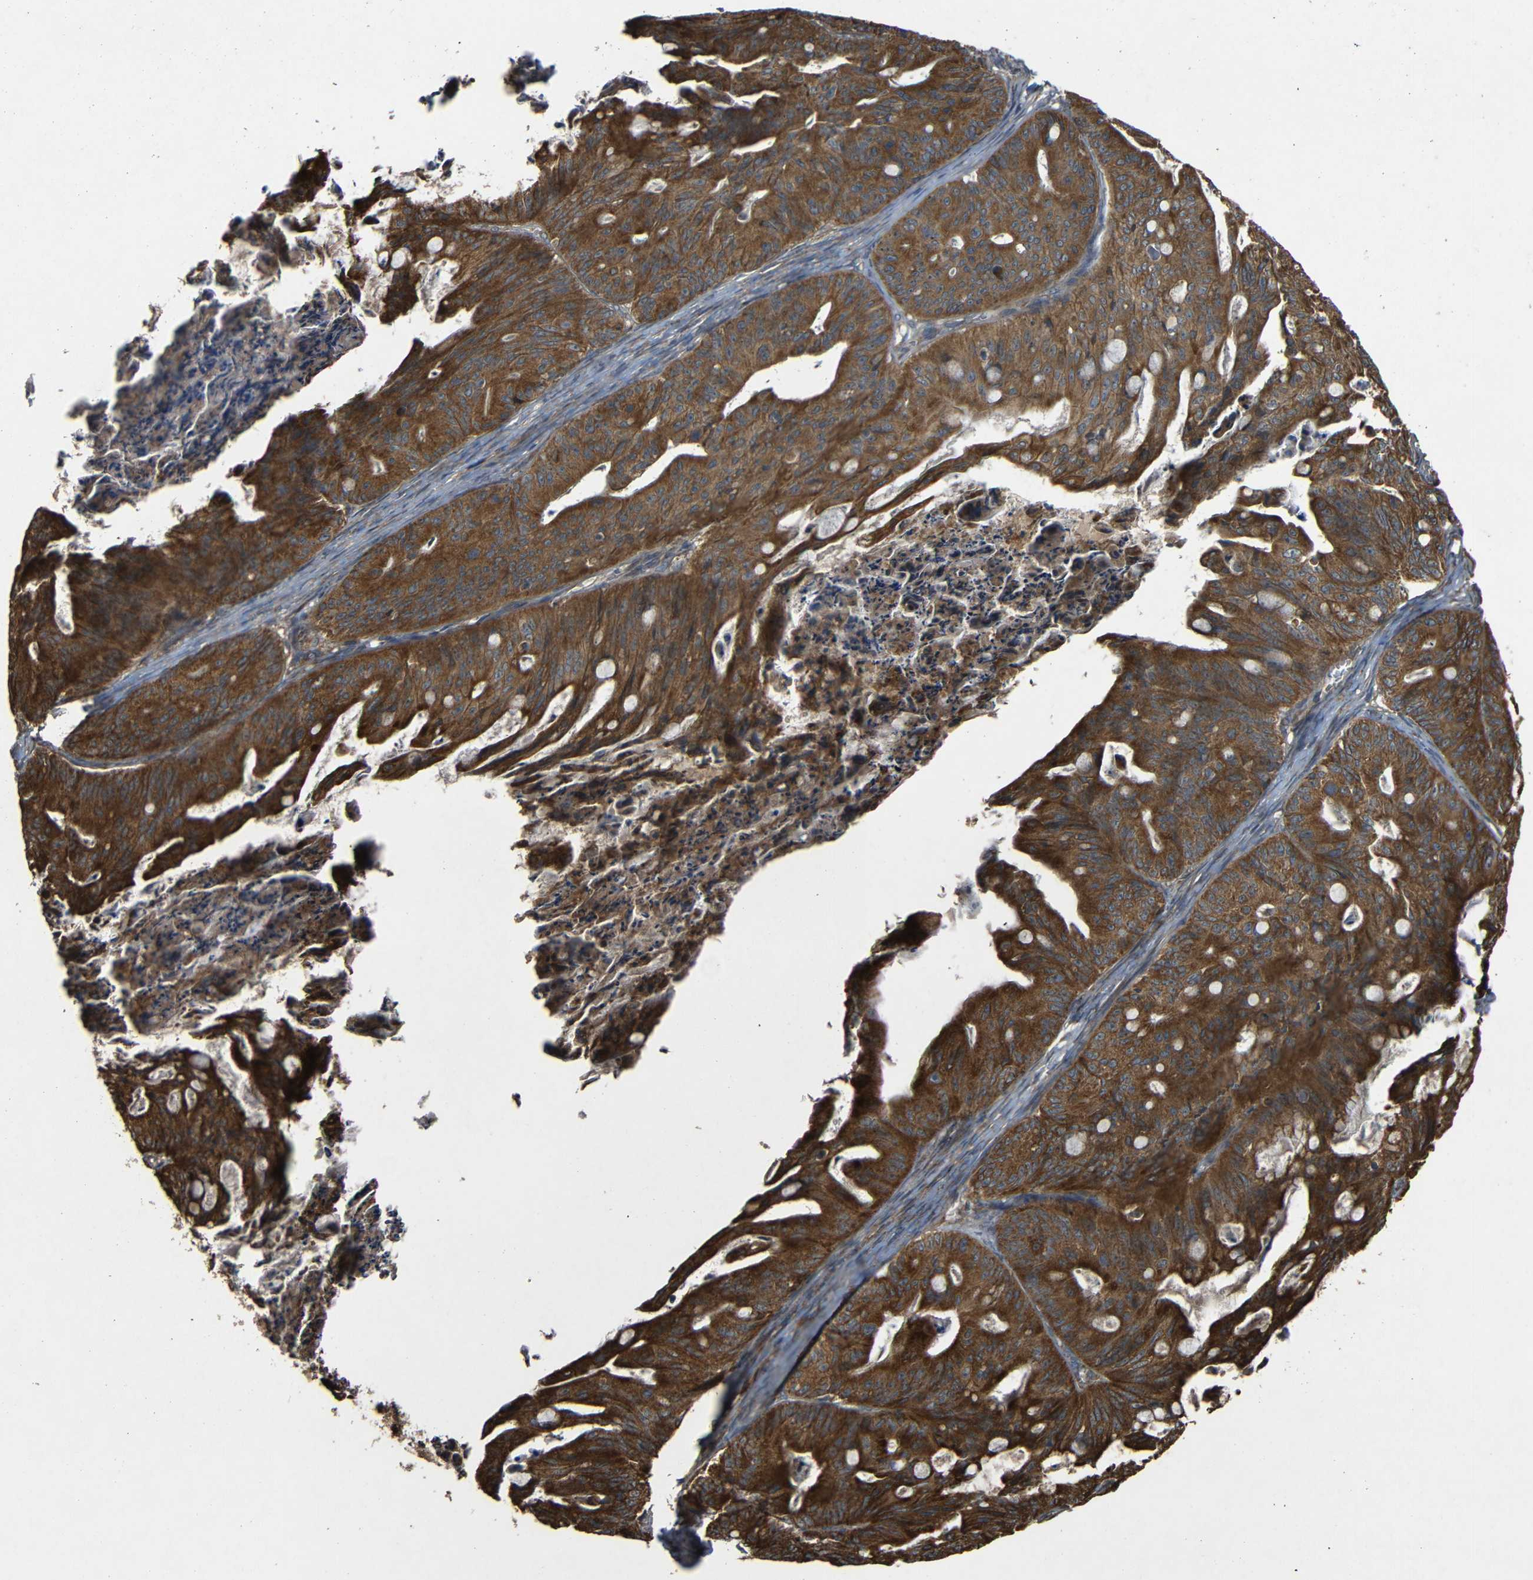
{"staining": {"intensity": "strong", "quantity": ">75%", "location": "cytoplasmic/membranous"}, "tissue": "ovarian cancer", "cell_type": "Tumor cells", "image_type": "cancer", "snomed": [{"axis": "morphology", "description": "Cystadenocarcinoma, mucinous, NOS"}, {"axis": "topography", "description": "Ovary"}], "caption": "This image shows IHC staining of ovarian cancer (mucinous cystadenocarcinoma), with high strong cytoplasmic/membranous staining in approximately >75% of tumor cells.", "gene": "C1GALT1", "patient": {"sex": "female", "age": 37}}